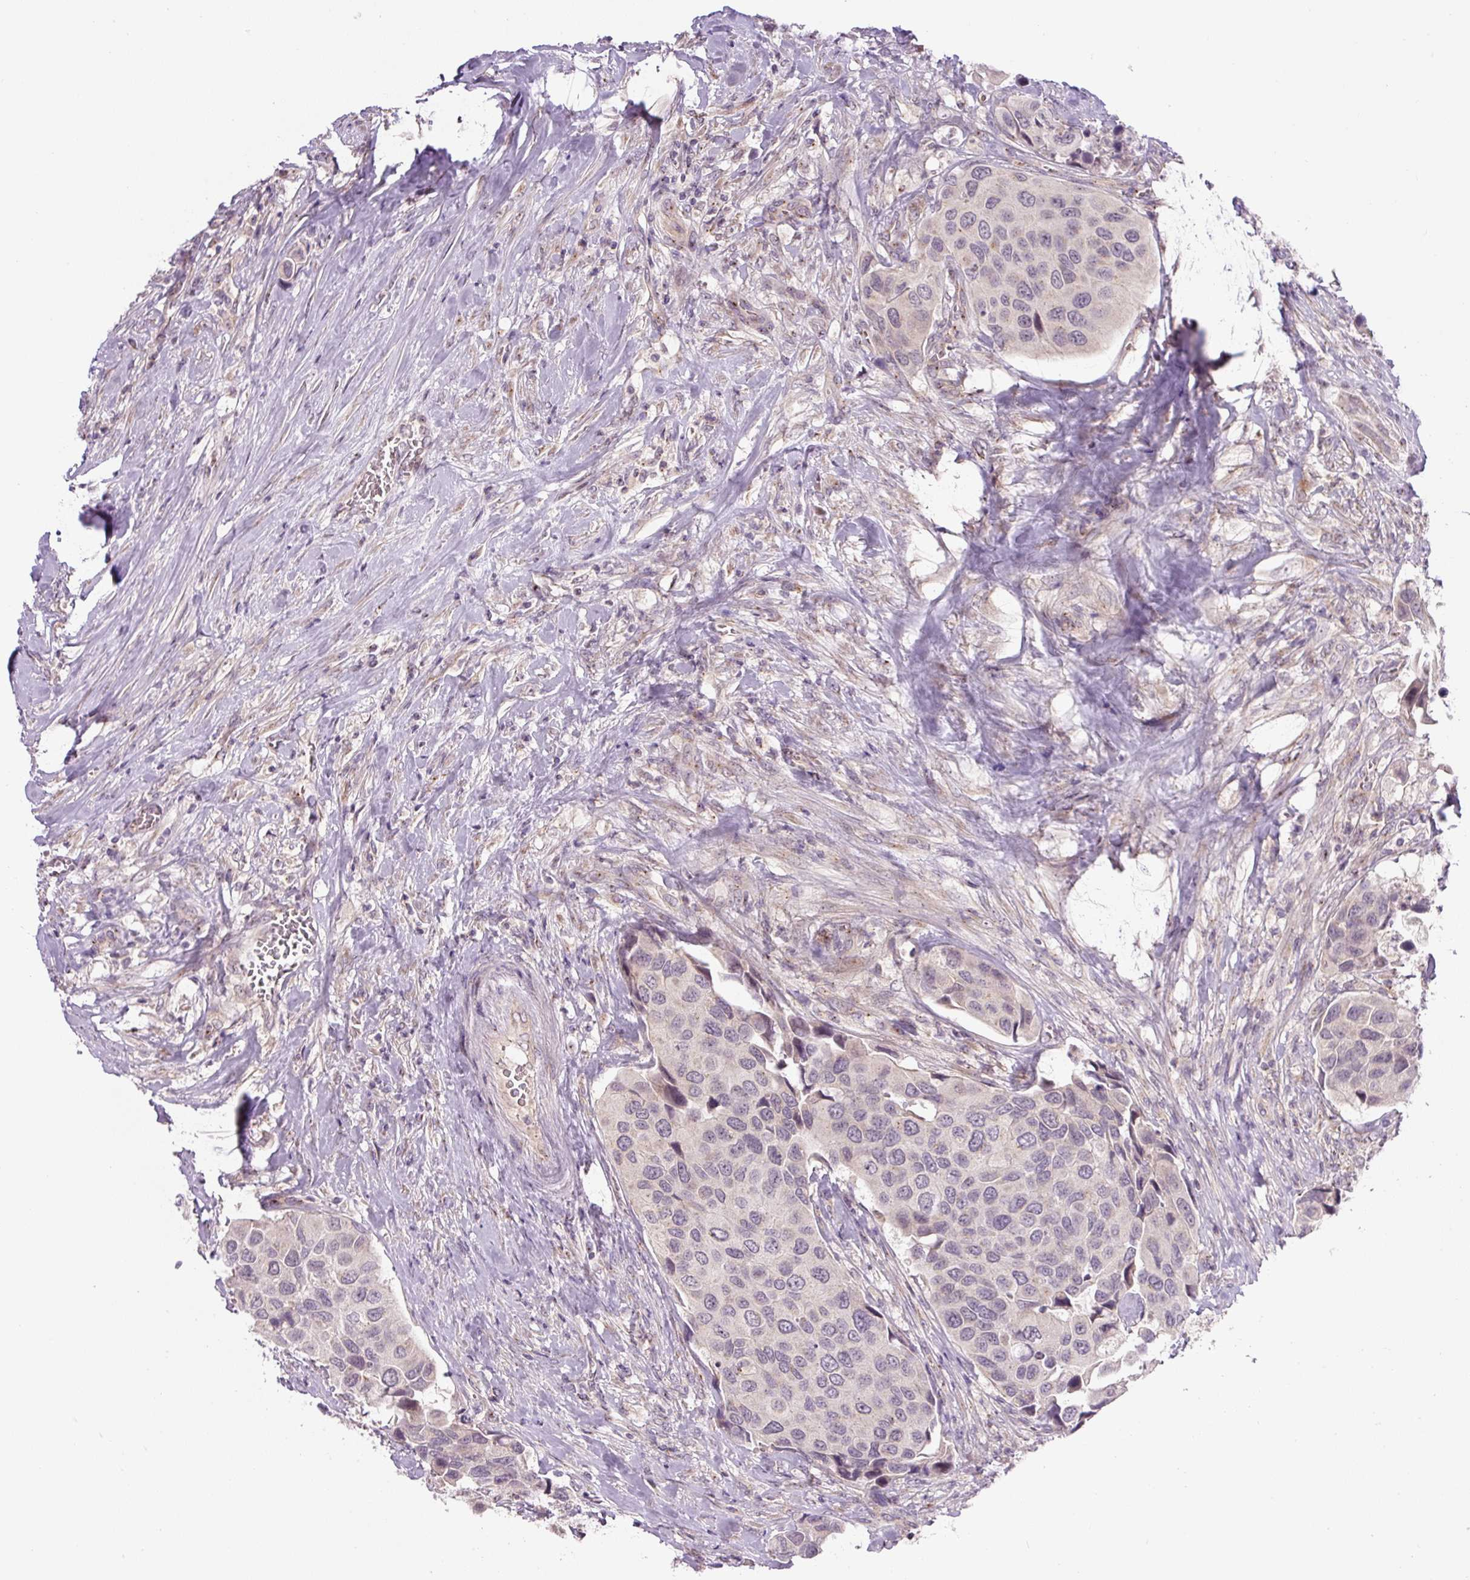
{"staining": {"intensity": "negative", "quantity": "none", "location": "none"}, "tissue": "urothelial cancer", "cell_type": "Tumor cells", "image_type": "cancer", "snomed": [{"axis": "morphology", "description": "Urothelial carcinoma, High grade"}, {"axis": "topography", "description": "Urinary bladder"}], "caption": "Tumor cells show no significant protein staining in urothelial carcinoma (high-grade).", "gene": "PCM1", "patient": {"sex": "male", "age": 74}}